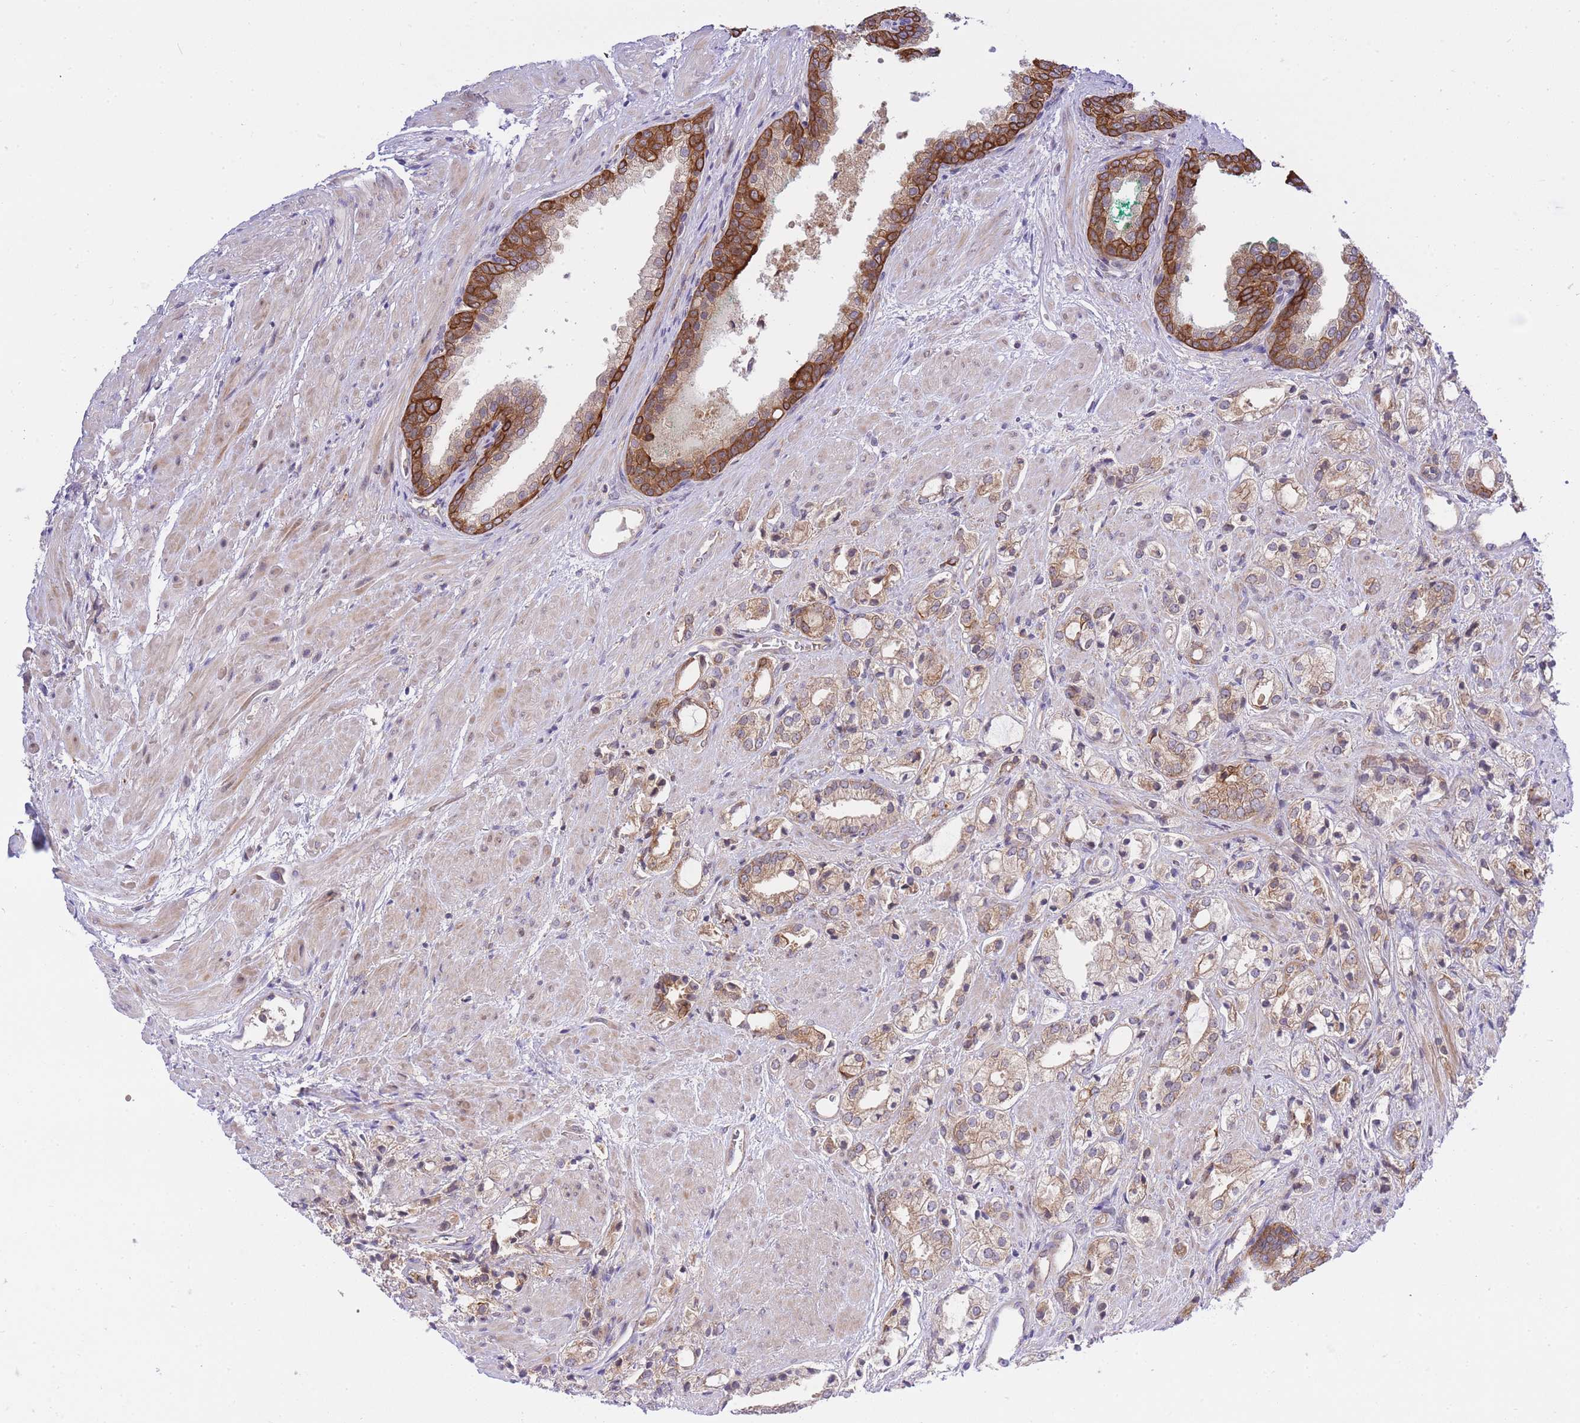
{"staining": {"intensity": "weak", "quantity": ">75%", "location": "cytoplasmic/membranous"}, "tissue": "prostate cancer", "cell_type": "Tumor cells", "image_type": "cancer", "snomed": [{"axis": "morphology", "description": "Adenocarcinoma, High grade"}, {"axis": "topography", "description": "Prostate"}], "caption": "An IHC histopathology image of neoplastic tissue is shown. Protein staining in brown labels weak cytoplasmic/membranous positivity in prostate cancer (adenocarcinoma (high-grade)) within tumor cells.", "gene": "EIF2B2", "patient": {"sex": "male", "age": 50}}